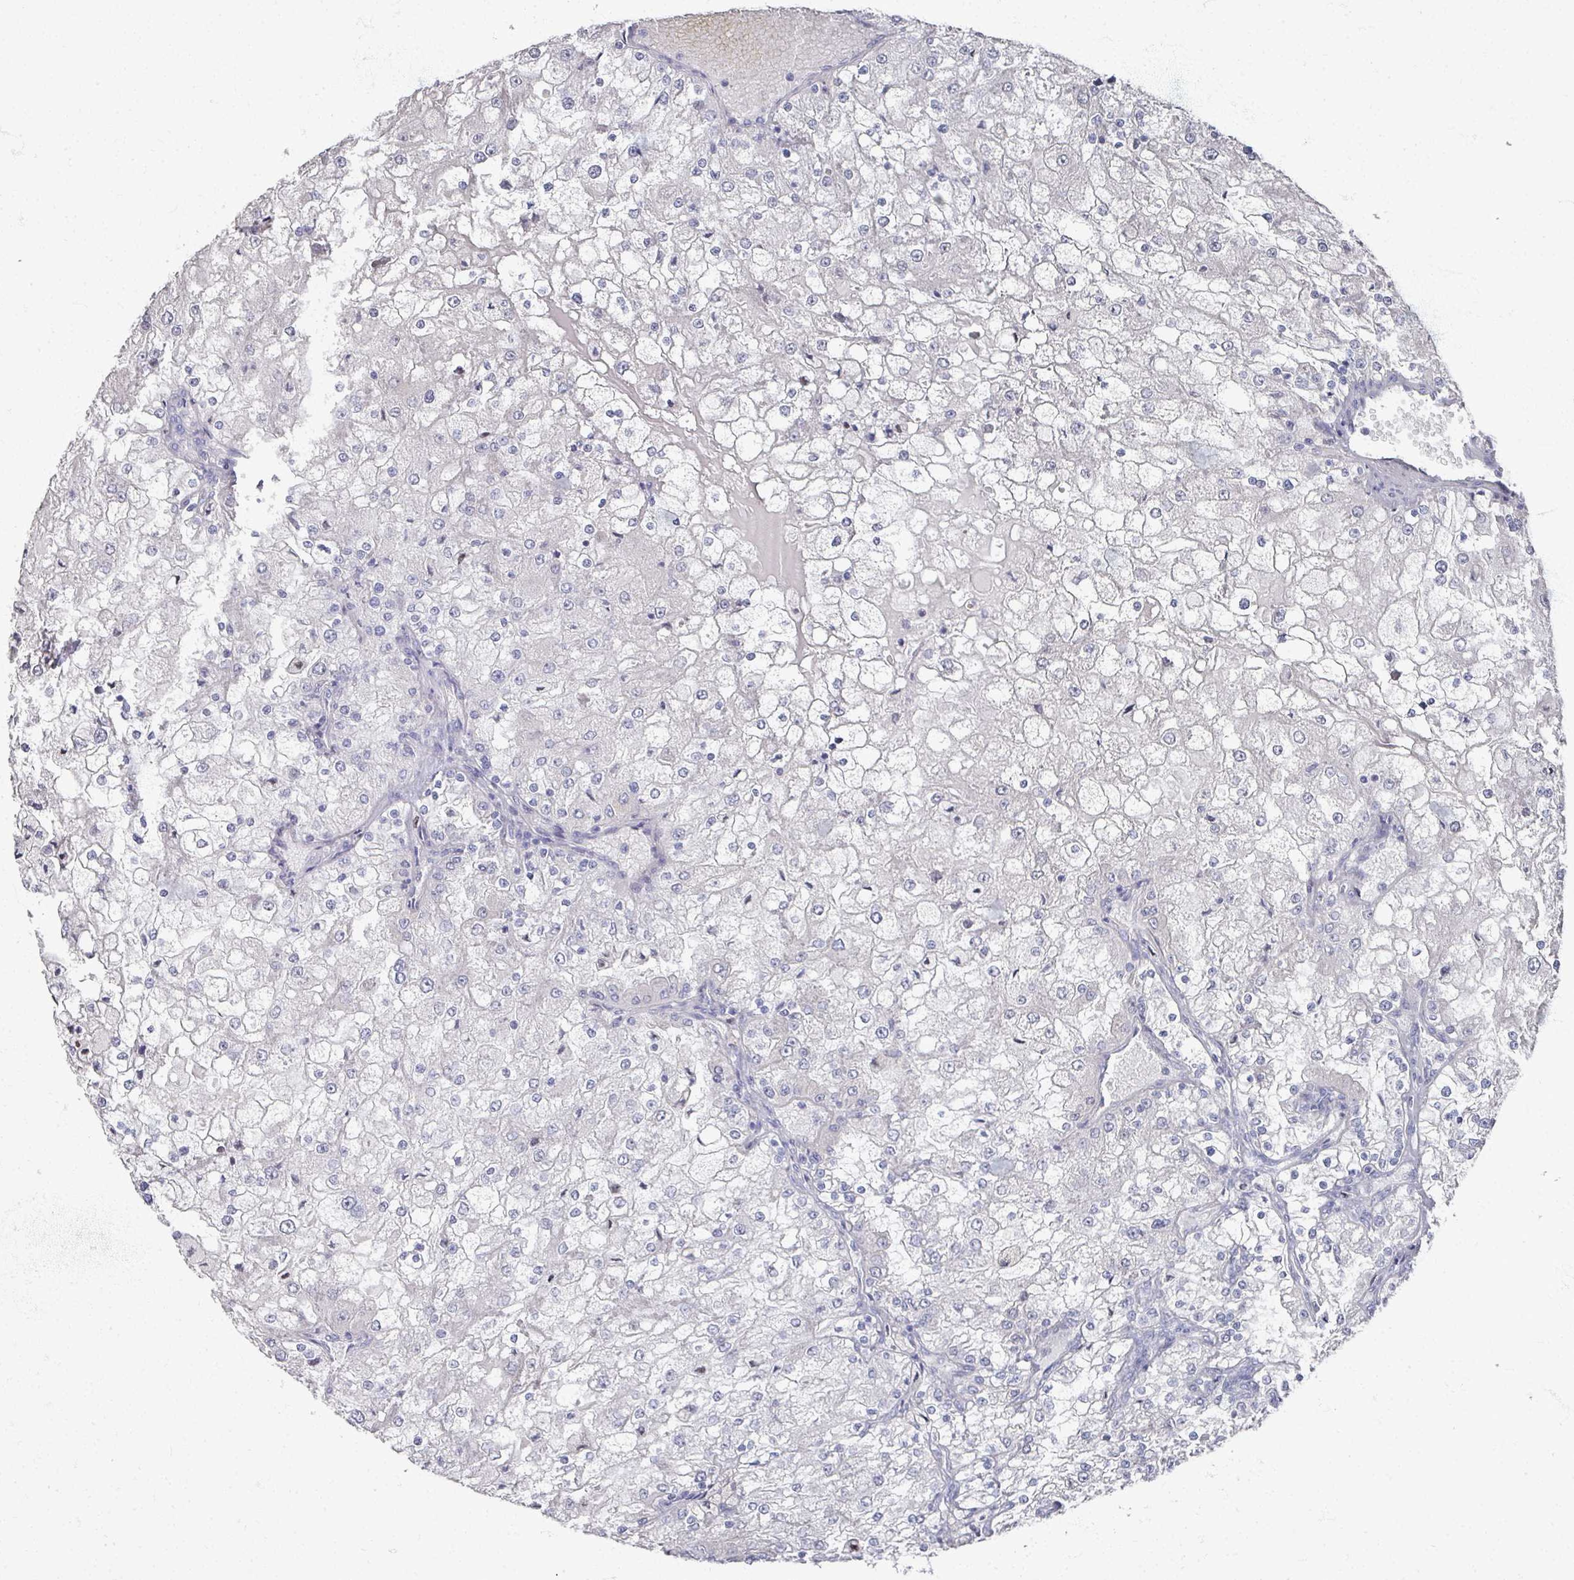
{"staining": {"intensity": "negative", "quantity": "none", "location": "none"}, "tissue": "renal cancer", "cell_type": "Tumor cells", "image_type": "cancer", "snomed": [{"axis": "morphology", "description": "Adenocarcinoma, NOS"}, {"axis": "topography", "description": "Kidney"}], "caption": "Immunohistochemistry (IHC) micrograph of human adenocarcinoma (renal) stained for a protein (brown), which exhibits no expression in tumor cells.", "gene": "TTYH3", "patient": {"sex": "female", "age": 74}}